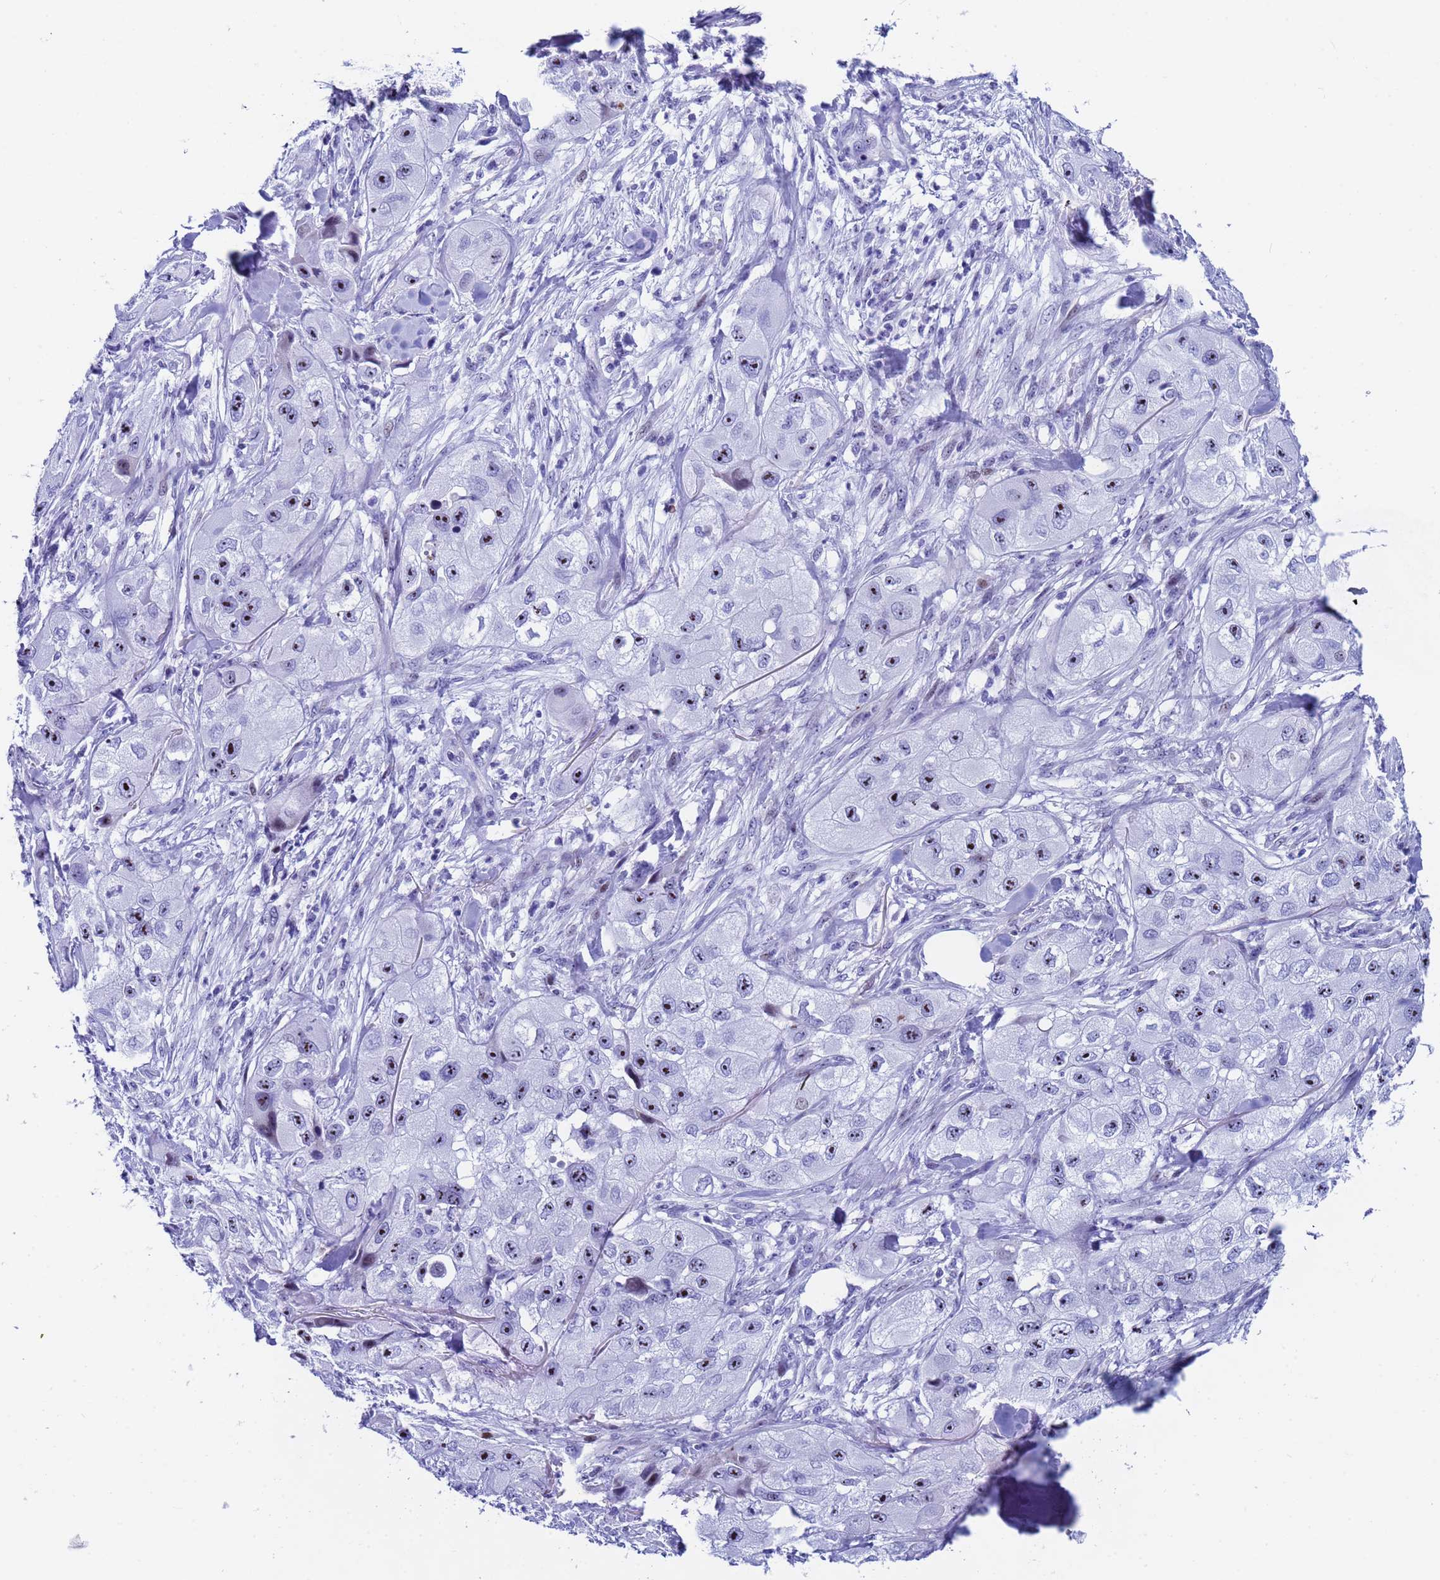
{"staining": {"intensity": "strong", "quantity": "<25%", "location": "nuclear"}, "tissue": "skin cancer", "cell_type": "Tumor cells", "image_type": "cancer", "snomed": [{"axis": "morphology", "description": "Squamous cell carcinoma, NOS"}, {"axis": "topography", "description": "Skin"}, {"axis": "topography", "description": "Subcutis"}], "caption": "Protein analysis of squamous cell carcinoma (skin) tissue reveals strong nuclear positivity in about <25% of tumor cells. The protein is shown in brown color, while the nuclei are stained blue.", "gene": "POP5", "patient": {"sex": "male", "age": 73}}